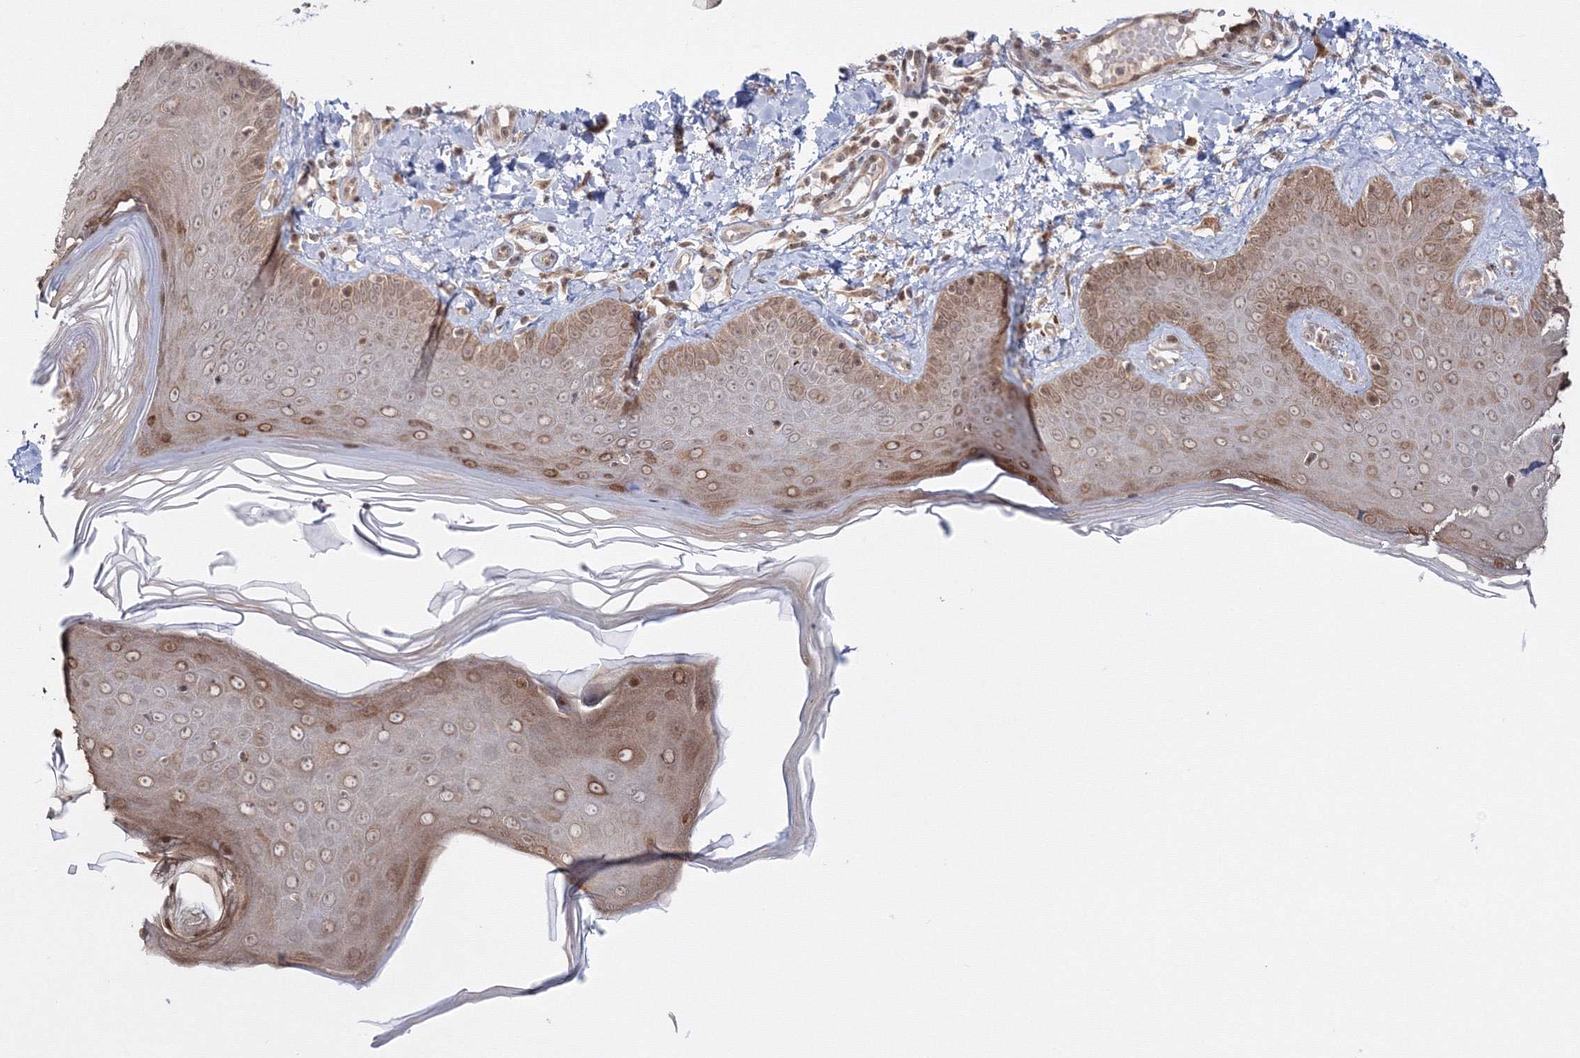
{"staining": {"intensity": "moderate", "quantity": "25%-75%", "location": "cytoplasmic/membranous"}, "tissue": "skin", "cell_type": "Fibroblasts", "image_type": "normal", "snomed": [{"axis": "morphology", "description": "Normal tissue, NOS"}, {"axis": "topography", "description": "Skin"}], "caption": "Immunohistochemical staining of benign human skin displays moderate cytoplasmic/membranous protein expression in approximately 25%-75% of fibroblasts. The protein is stained brown, and the nuclei are stained in blue (DAB (3,3'-diaminobenzidine) IHC with brightfield microscopy, high magnification).", "gene": "ZFAND6", "patient": {"sex": "male", "age": 52}}